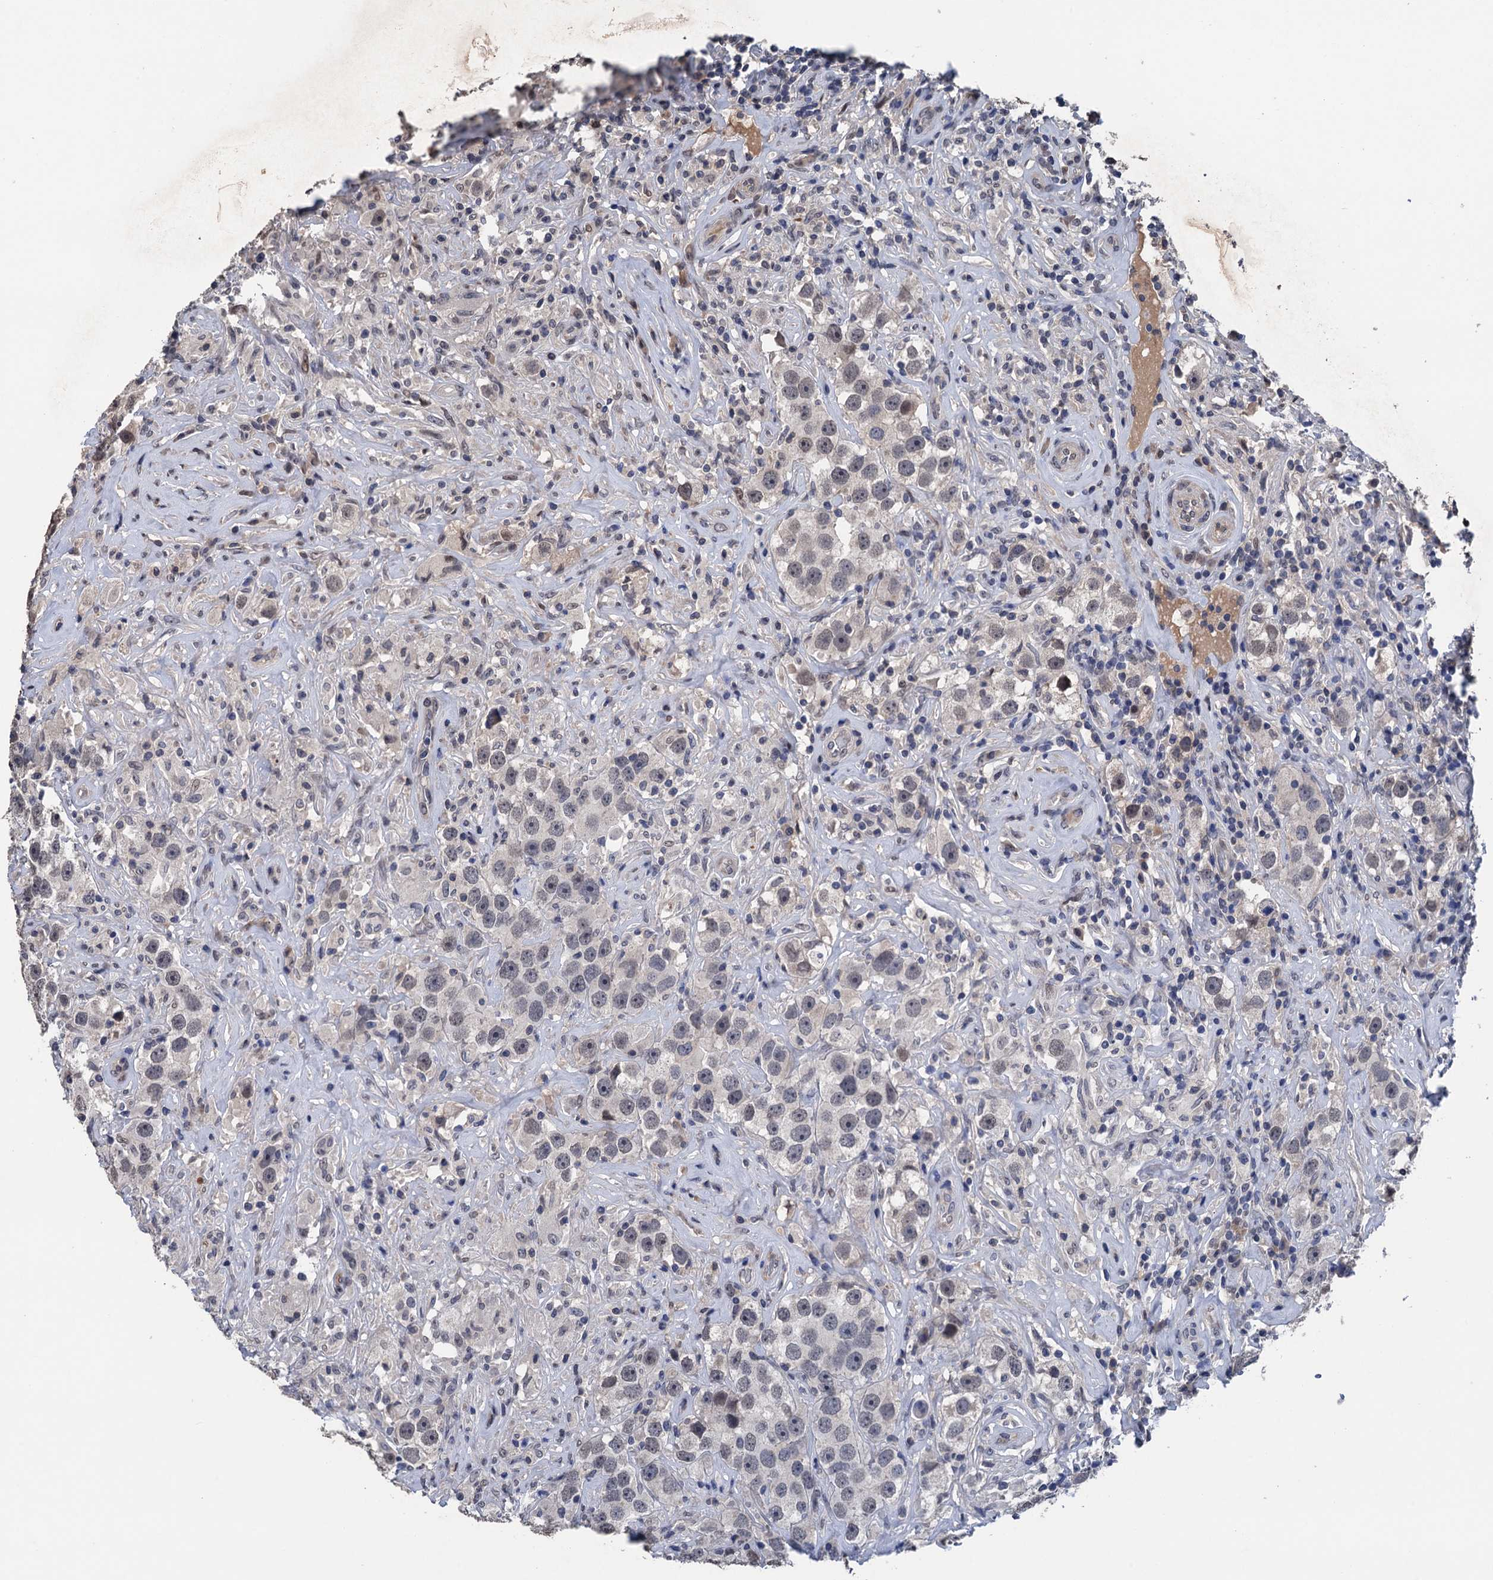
{"staining": {"intensity": "negative", "quantity": "none", "location": "none"}, "tissue": "testis cancer", "cell_type": "Tumor cells", "image_type": "cancer", "snomed": [{"axis": "morphology", "description": "Seminoma, NOS"}, {"axis": "topography", "description": "Testis"}], "caption": "Immunohistochemistry of human seminoma (testis) shows no expression in tumor cells.", "gene": "ART5", "patient": {"sex": "male", "age": 49}}